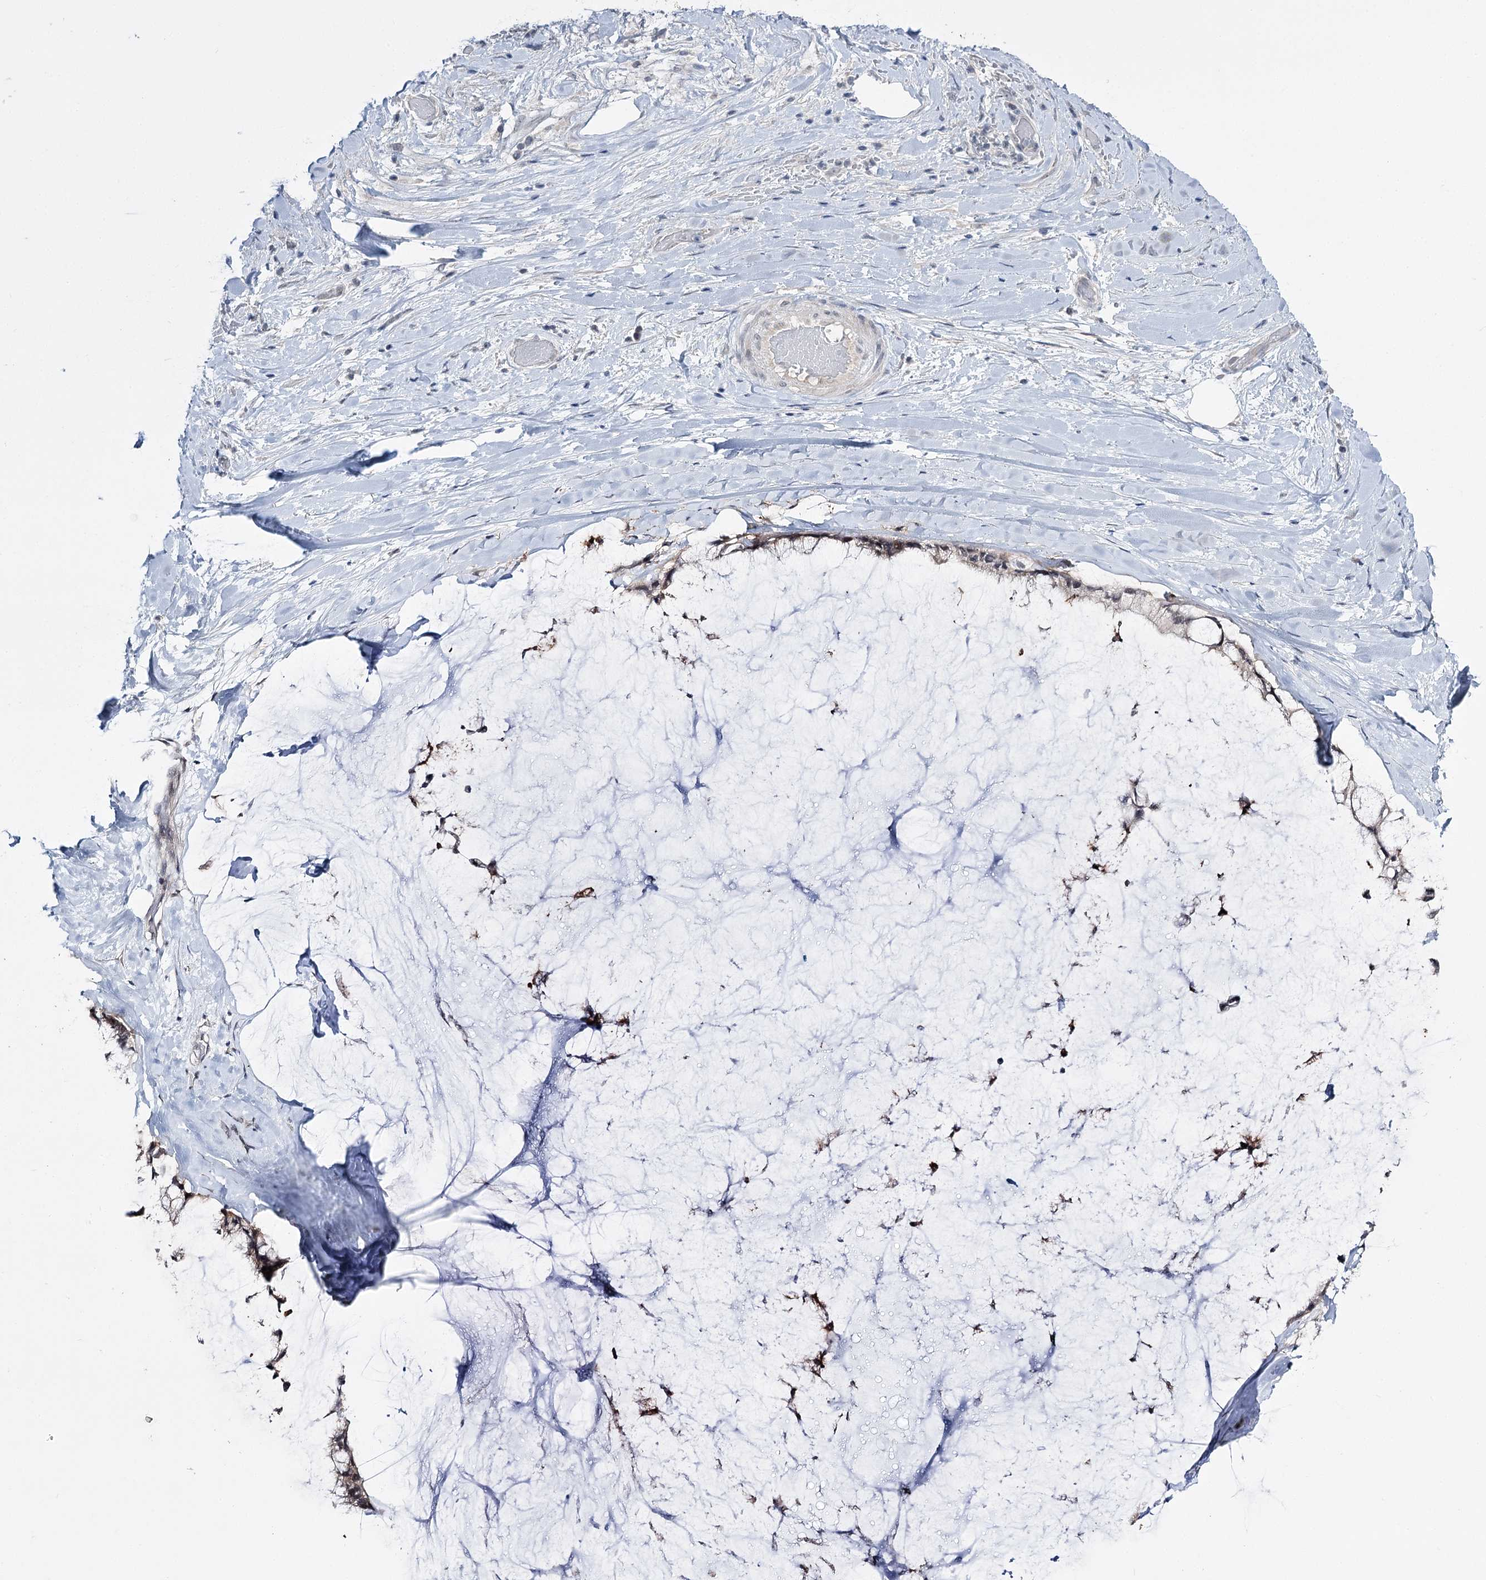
{"staining": {"intensity": "weak", "quantity": "<25%", "location": "cytoplasmic/membranous"}, "tissue": "ovarian cancer", "cell_type": "Tumor cells", "image_type": "cancer", "snomed": [{"axis": "morphology", "description": "Cystadenocarcinoma, mucinous, NOS"}, {"axis": "topography", "description": "Ovary"}], "caption": "The immunohistochemistry (IHC) photomicrograph has no significant staining in tumor cells of mucinous cystadenocarcinoma (ovarian) tissue.", "gene": "PHYHIPL", "patient": {"sex": "female", "age": 39}}